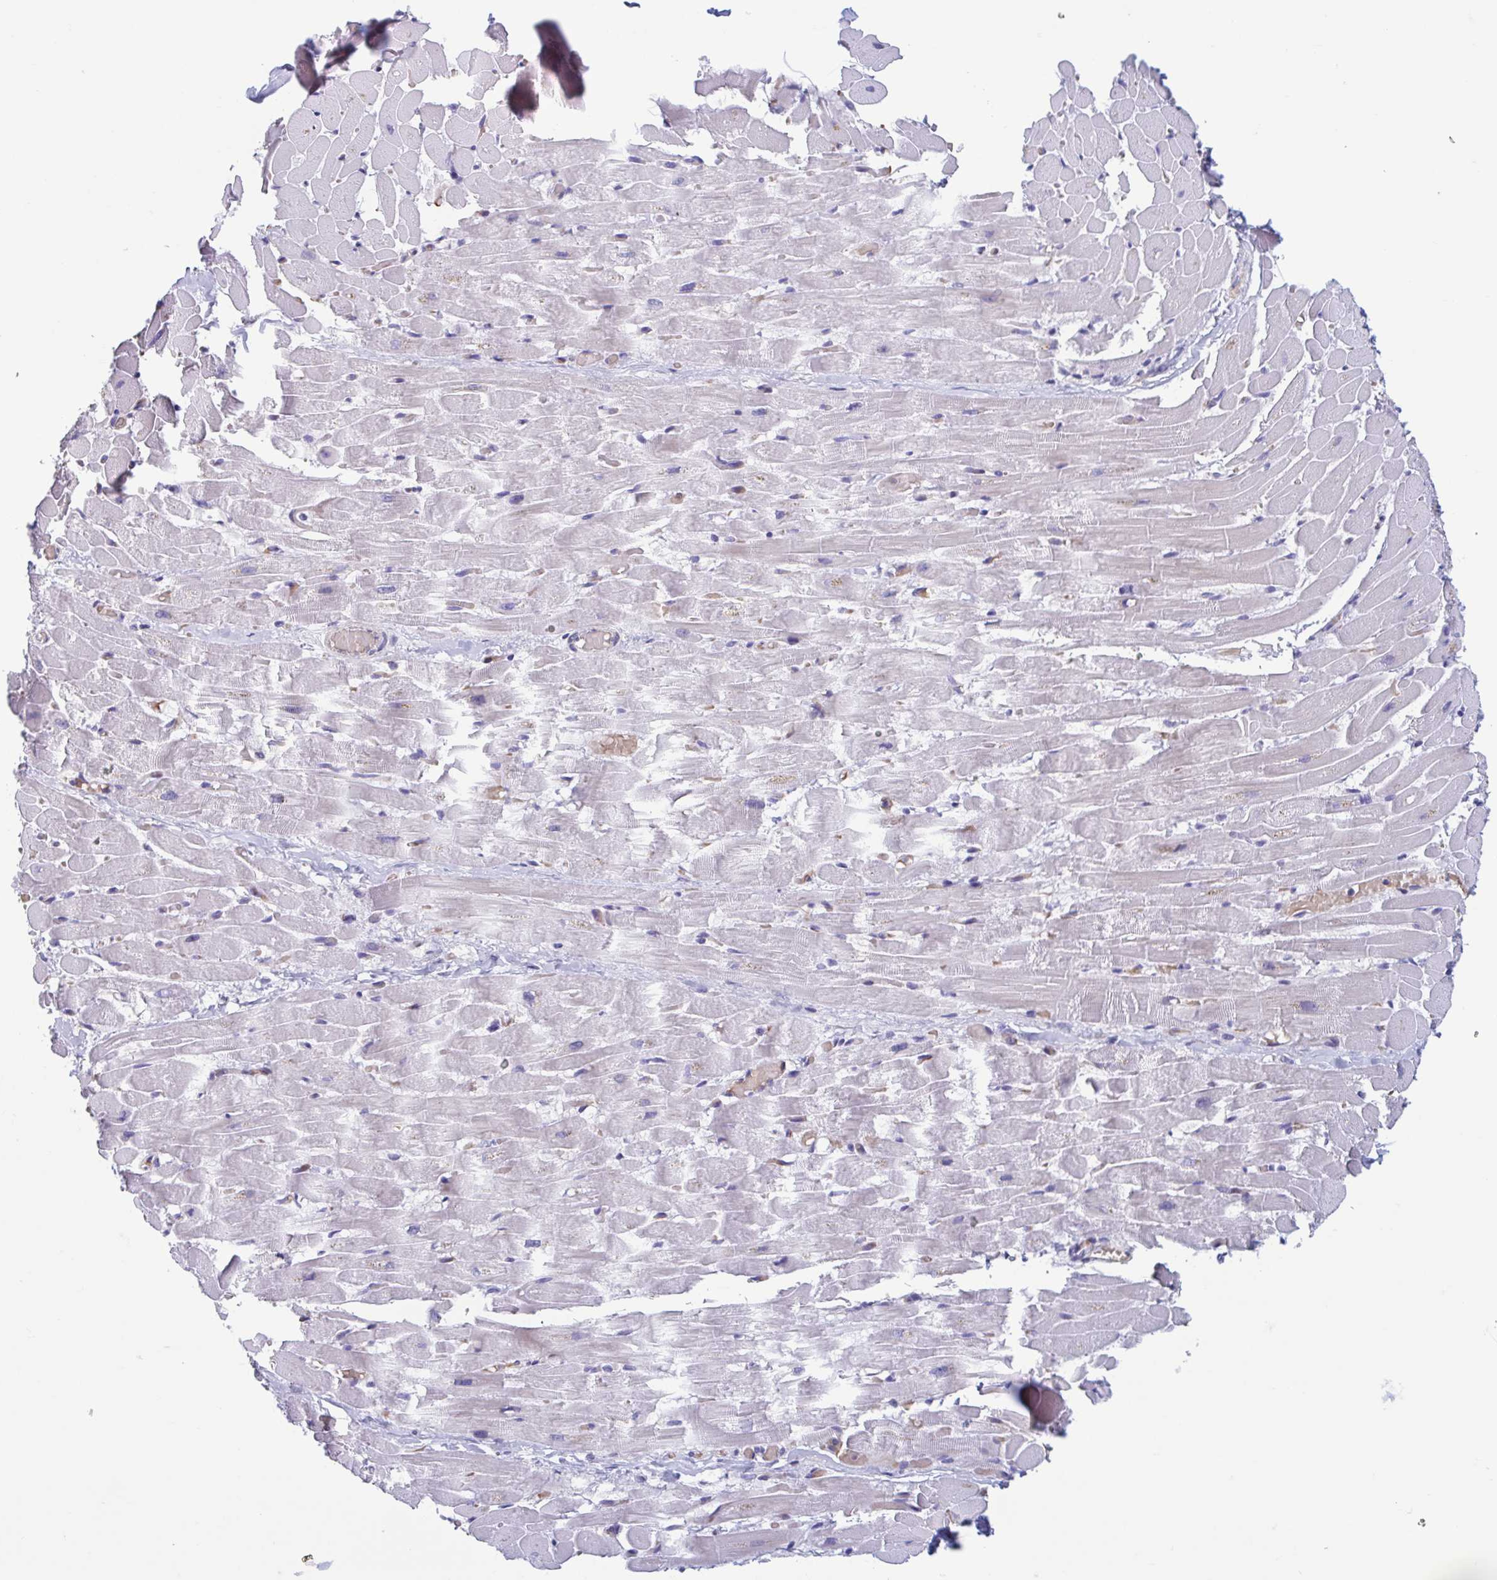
{"staining": {"intensity": "negative", "quantity": "none", "location": "none"}, "tissue": "heart muscle", "cell_type": "Cardiomyocytes", "image_type": "normal", "snomed": [{"axis": "morphology", "description": "Normal tissue, NOS"}, {"axis": "topography", "description": "Heart"}], "caption": "Photomicrograph shows no significant protein expression in cardiomyocytes of unremarkable heart muscle. Nuclei are stained in blue.", "gene": "MORC4", "patient": {"sex": "male", "age": 37}}